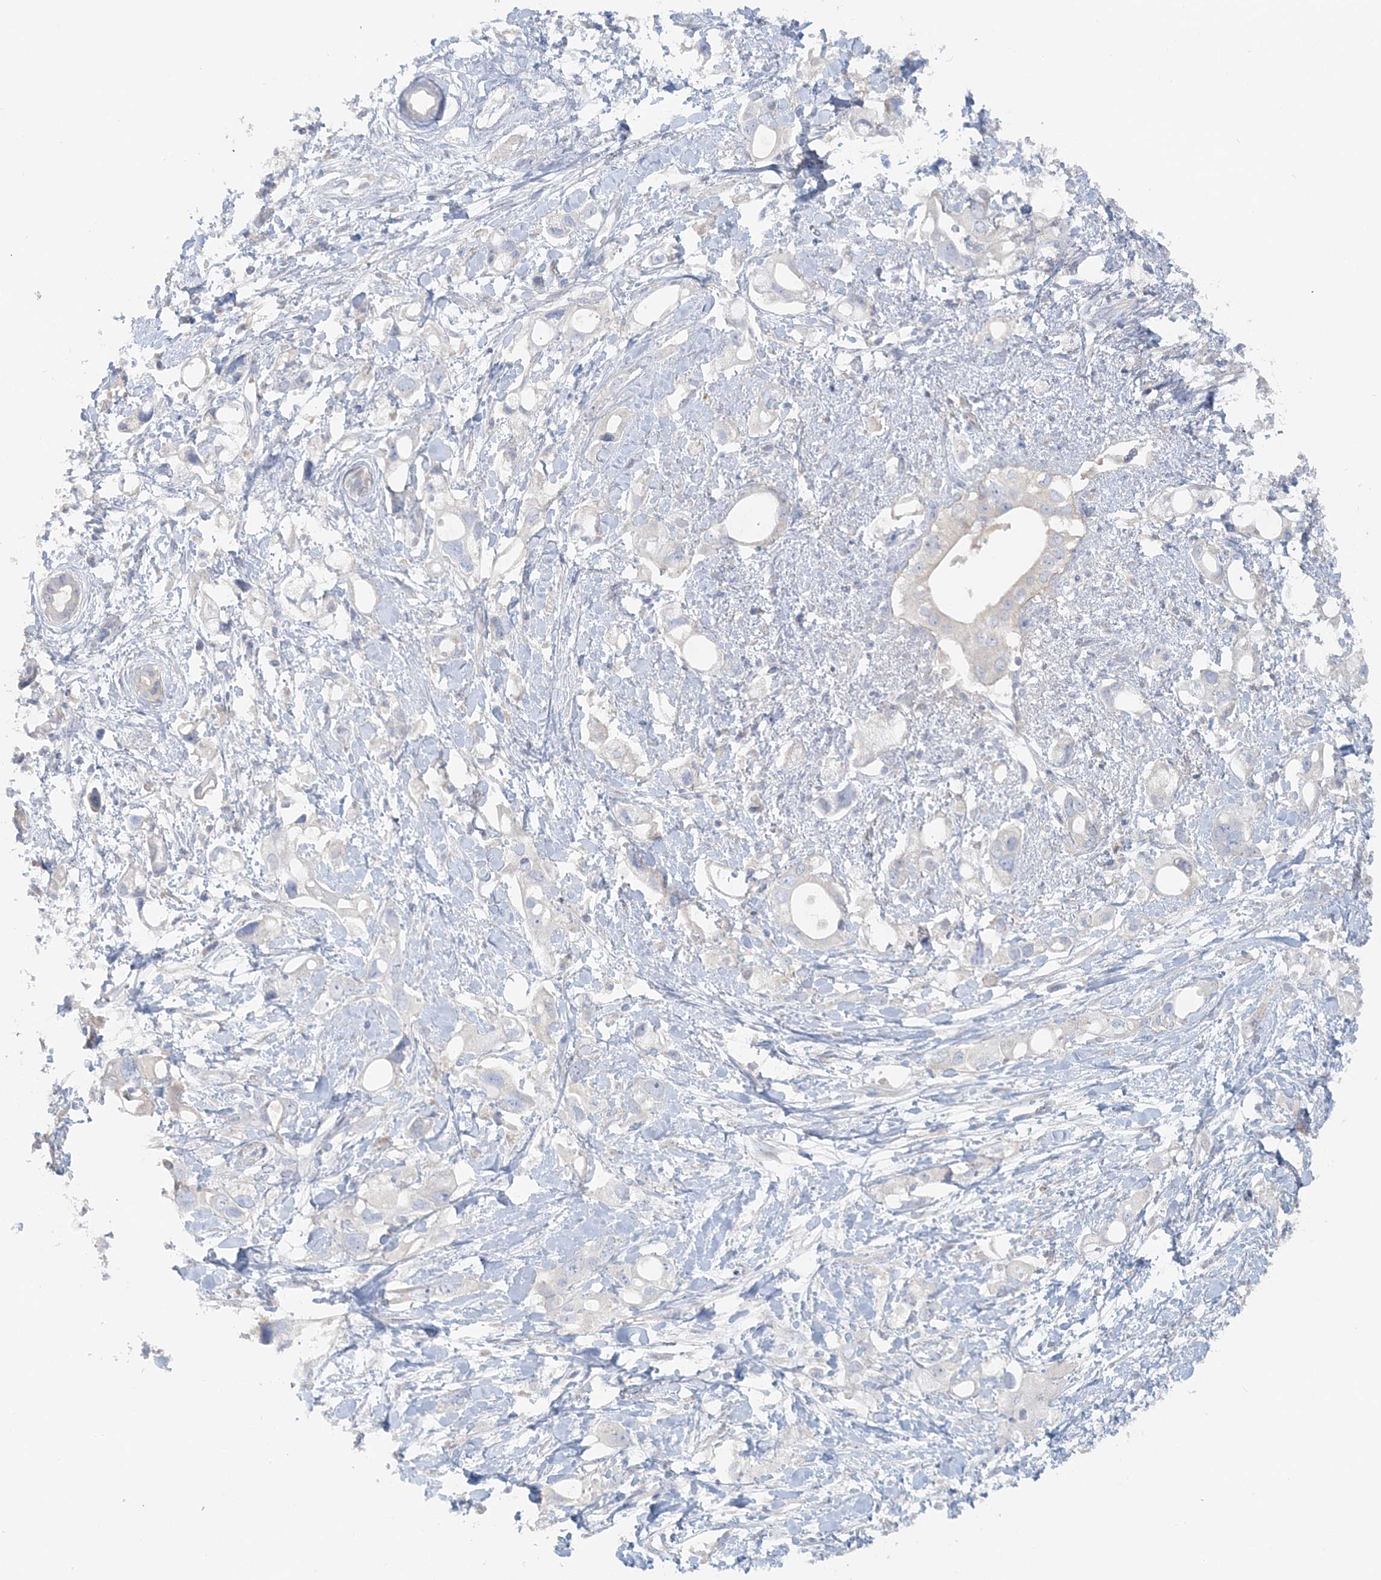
{"staining": {"intensity": "negative", "quantity": "none", "location": "none"}, "tissue": "pancreatic cancer", "cell_type": "Tumor cells", "image_type": "cancer", "snomed": [{"axis": "morphology", "description": "Adenocarcinoma, NOS"}, {"axis": "topography", "description": "Pancreas"}], "caption": "High magnification brightfield microscopy of pancreatic cancer (adenocarcinoma) stained with DAB (brown) and counterstained with hematoxylin (blue): tumor cells show no significant staining.", "gene": "TBC1D5", "patient": {"sex": "female", "age": 56}}